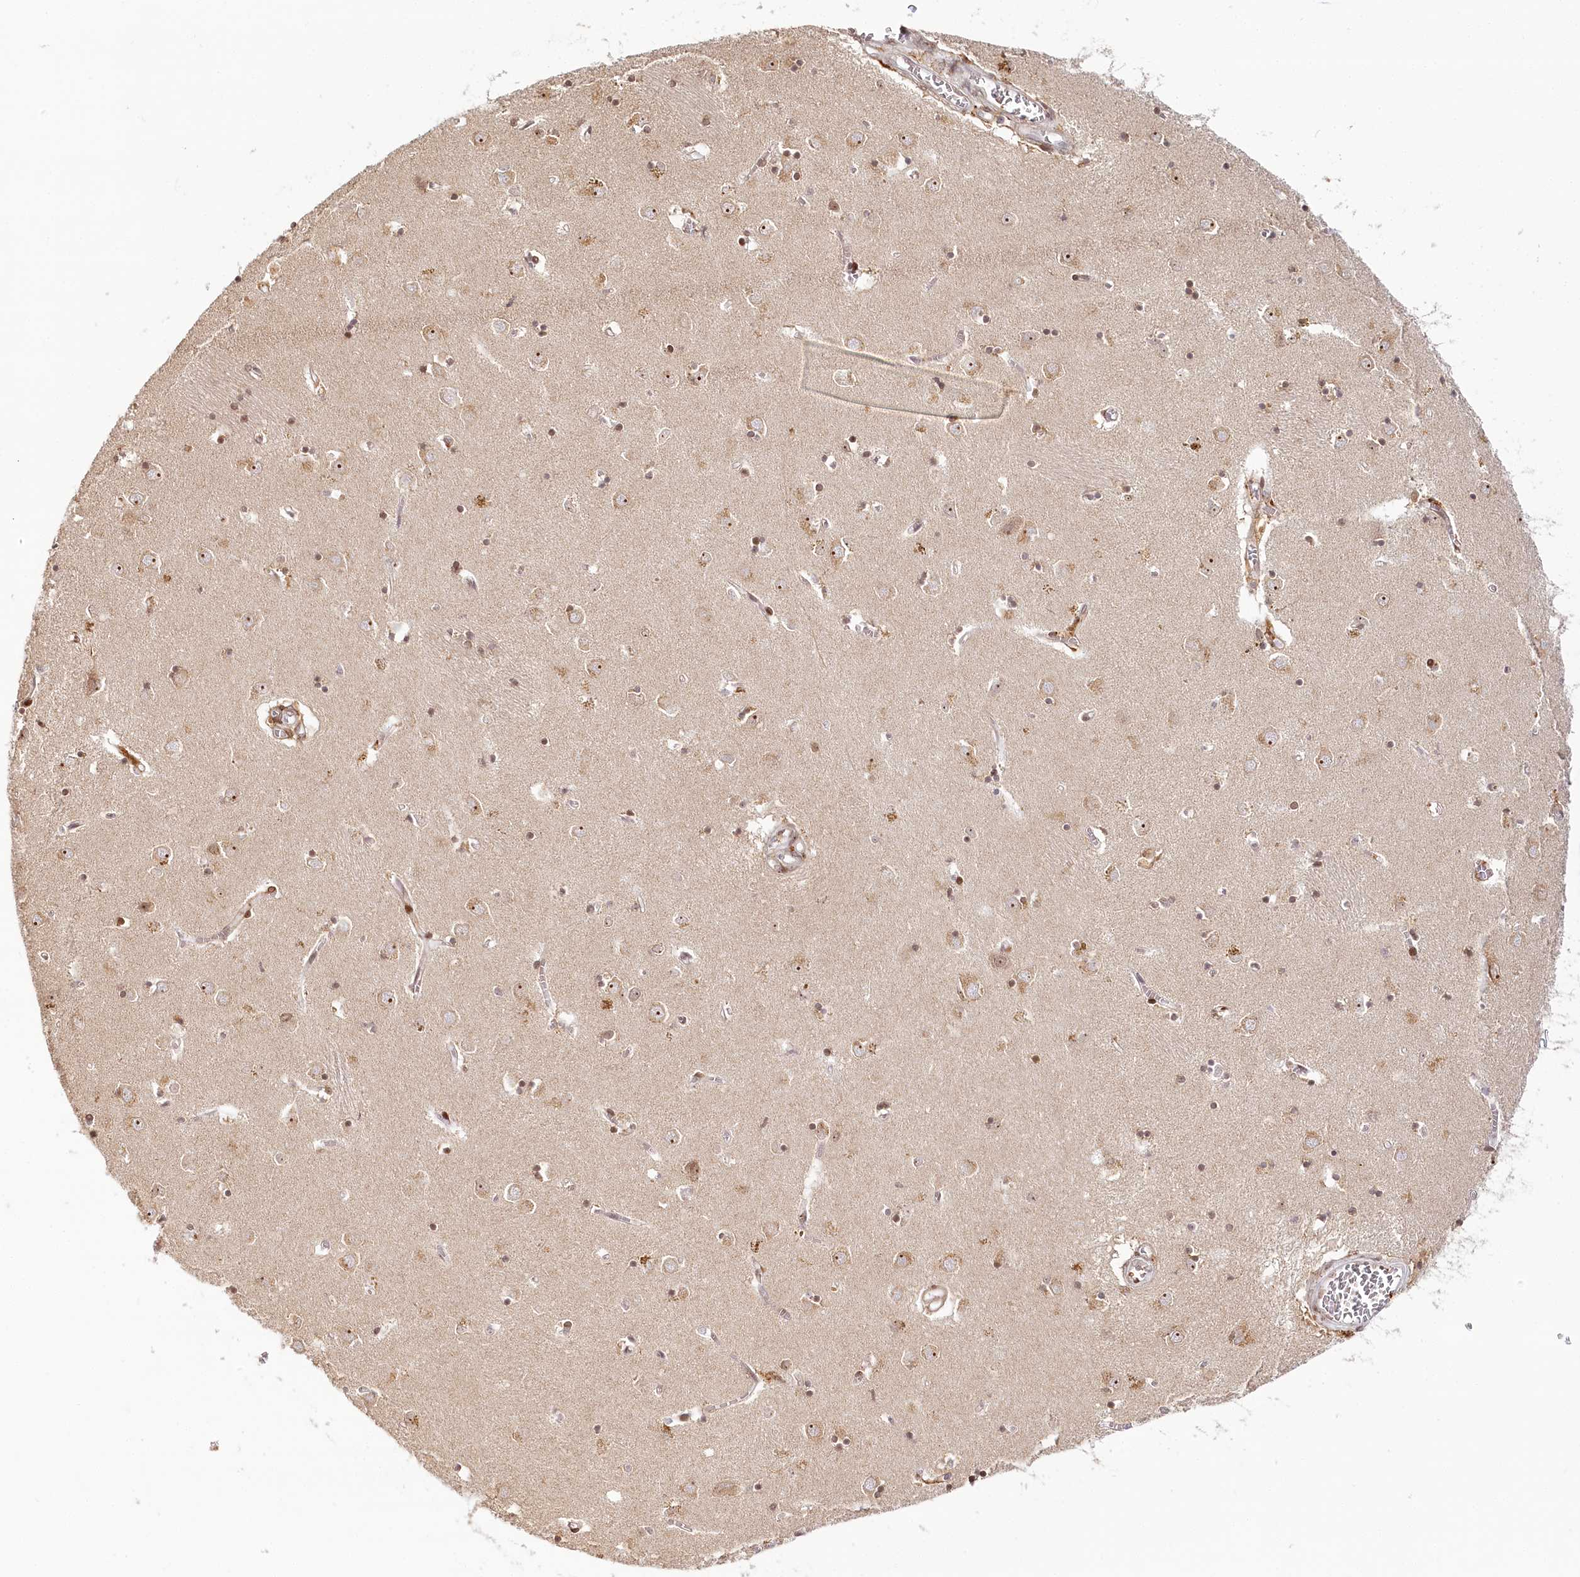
{"staining": {"intensity": "moderate", "quantity": "25%-75%", "location": "nuclear"}, "tissue": "caudate", "cell_type": "Glial cells", "image_type": "normal", "snomed": [{"axis": "morphology", "description": "Normal tissue, NOS"}, {"axis": "topography", "description": "Lateral ventricle wall"}], "caption": "Caudate stained with immunohistochemistry (IHC) displays moderate nuclear staining in approximately 25%-75% of glial cells.", "gene": "WDR36", "patient": {"sex": "male", "age": 70}}